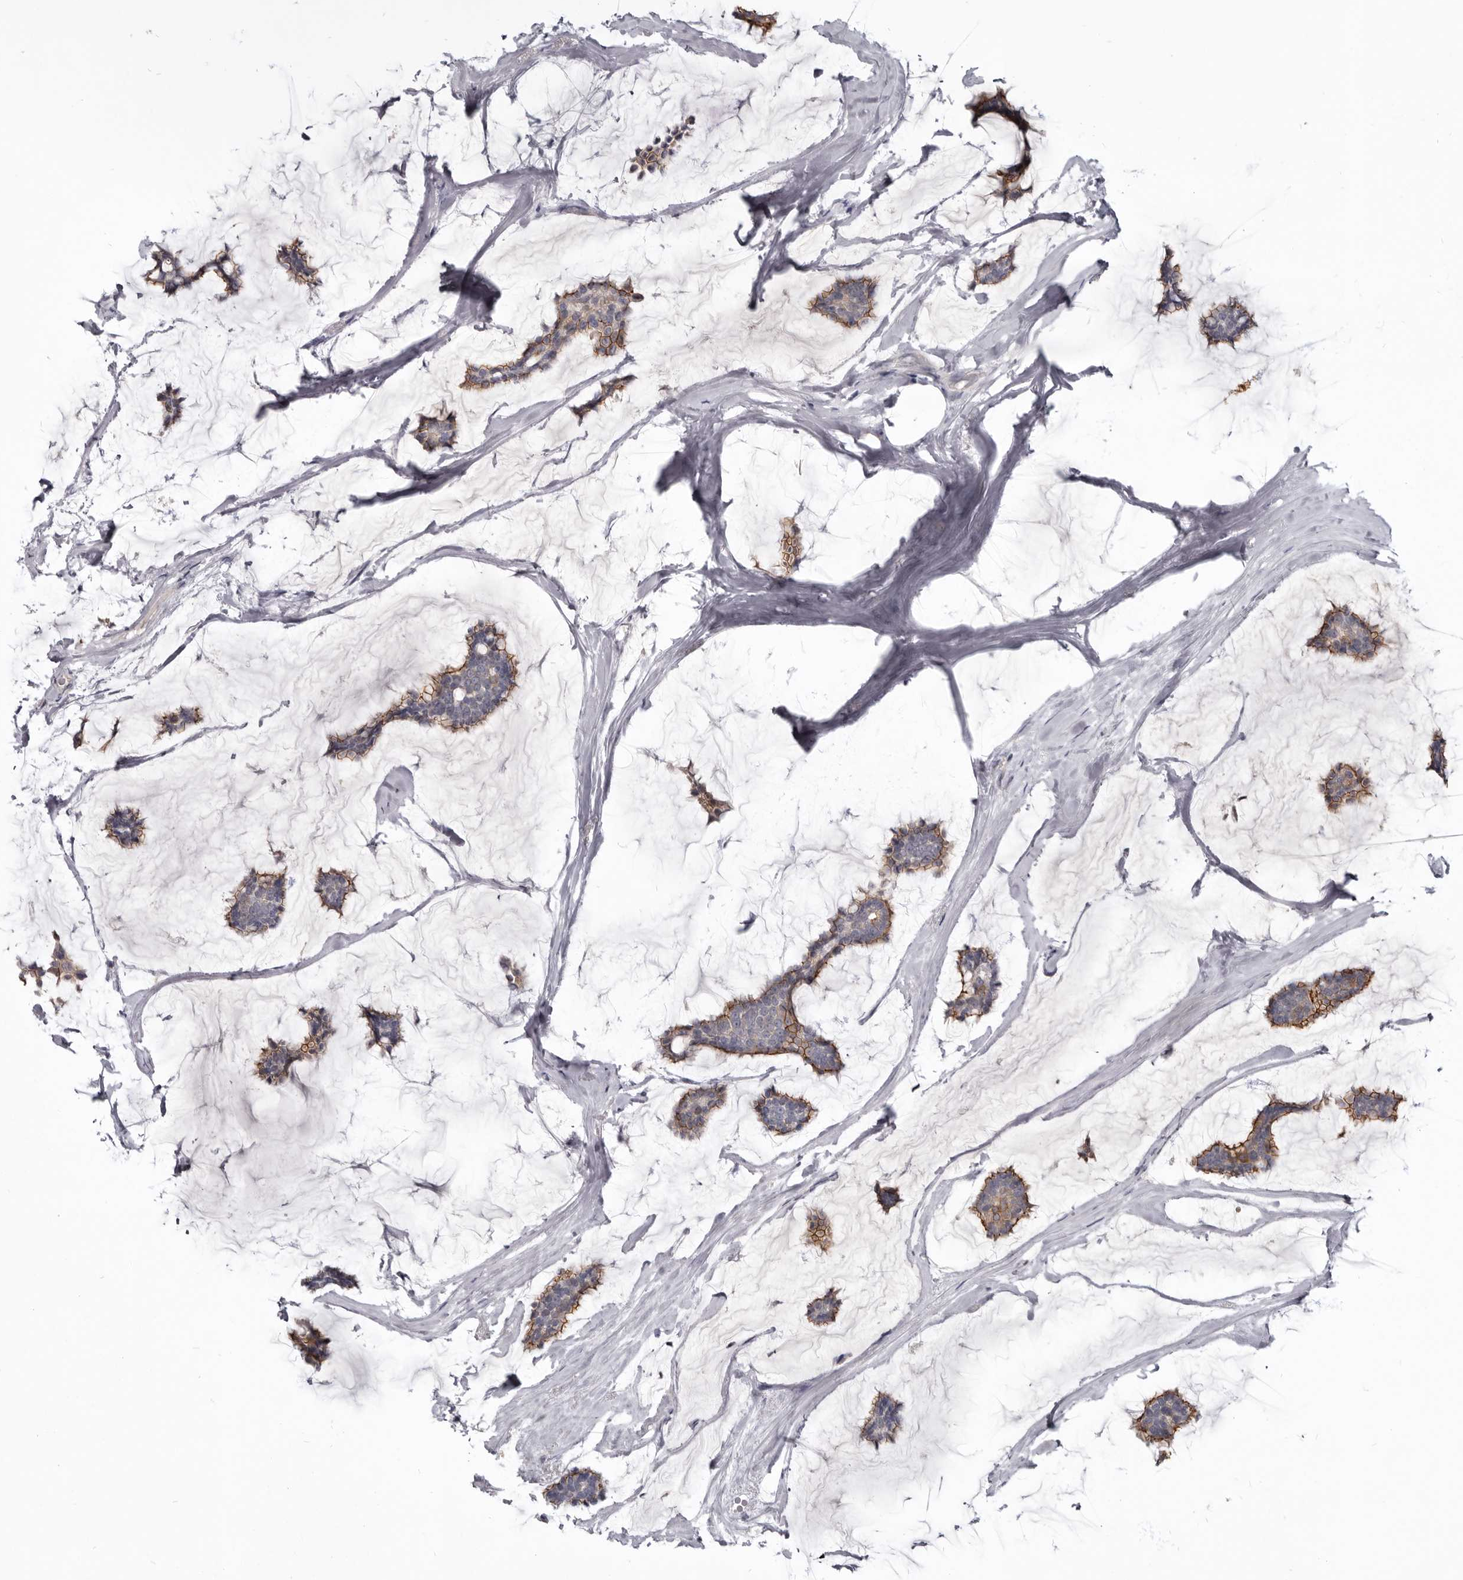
{"staining": {"intensity": "moderate", "quantity": ">75%", "location": "cytoplasmic/membranous"}, "tissue": "breast cancer", "cell_type": "Tumor cells", "image_type": "cancer", "snomed": [{"axis": "morphology", "description": "Duct carcinoma"}, {"axis": "topography", "description": "Breast"}], "caption": "Protein staining of breast infiltrating ductal carcinoma tissue exhibits moderate cytoplasmic/membranous expression in about >75% of tumor cells. (Brightfield microscopy of DAB IHC at high magnification).", "gene": "CGN", "patient": {"sex": "female", "age": 93}}